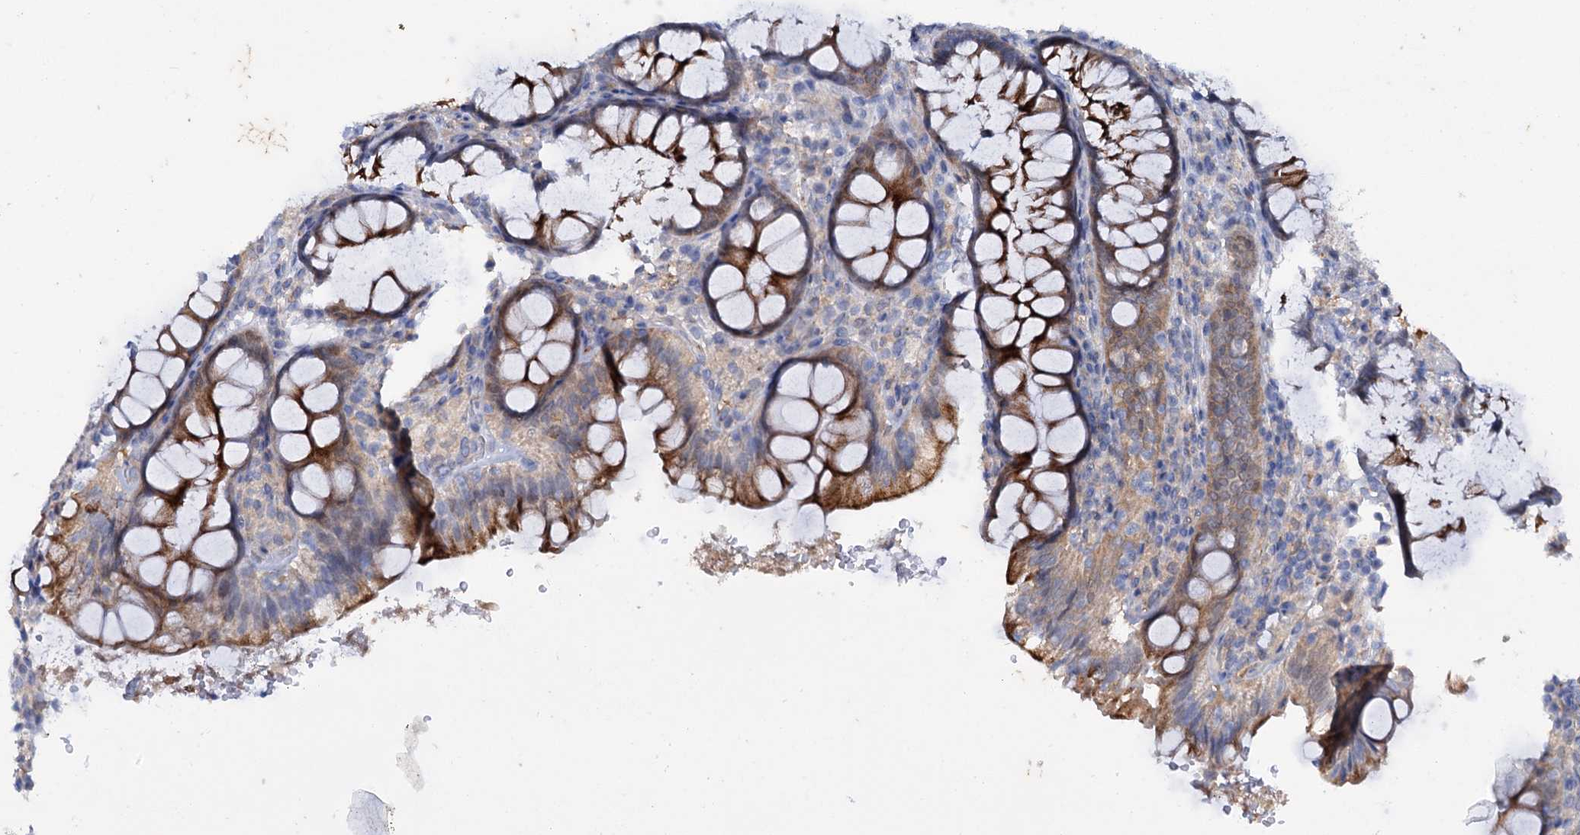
{"staining": {"intensity": "strong", "quantity": "25%-75%", "location": "cytoplasmic/membranous"}, "tissue": "rectum", "cell_type": "Glandular cells", "image_type": "normal", "snomed": [{"axis": "morphology", "description": "Normal tissue, NOS"}, {"axis": "topography", "description": "Rectum"}], "caption": "Strong cytoplasmic/membranous positivity for a protein is appreciated in about 25%-75% of glandular cells of unremarkable rectum using immunohistochemistry (IHC).", "gene": "MID1IP1", "patient": {"sex": "male", "age": 83}}